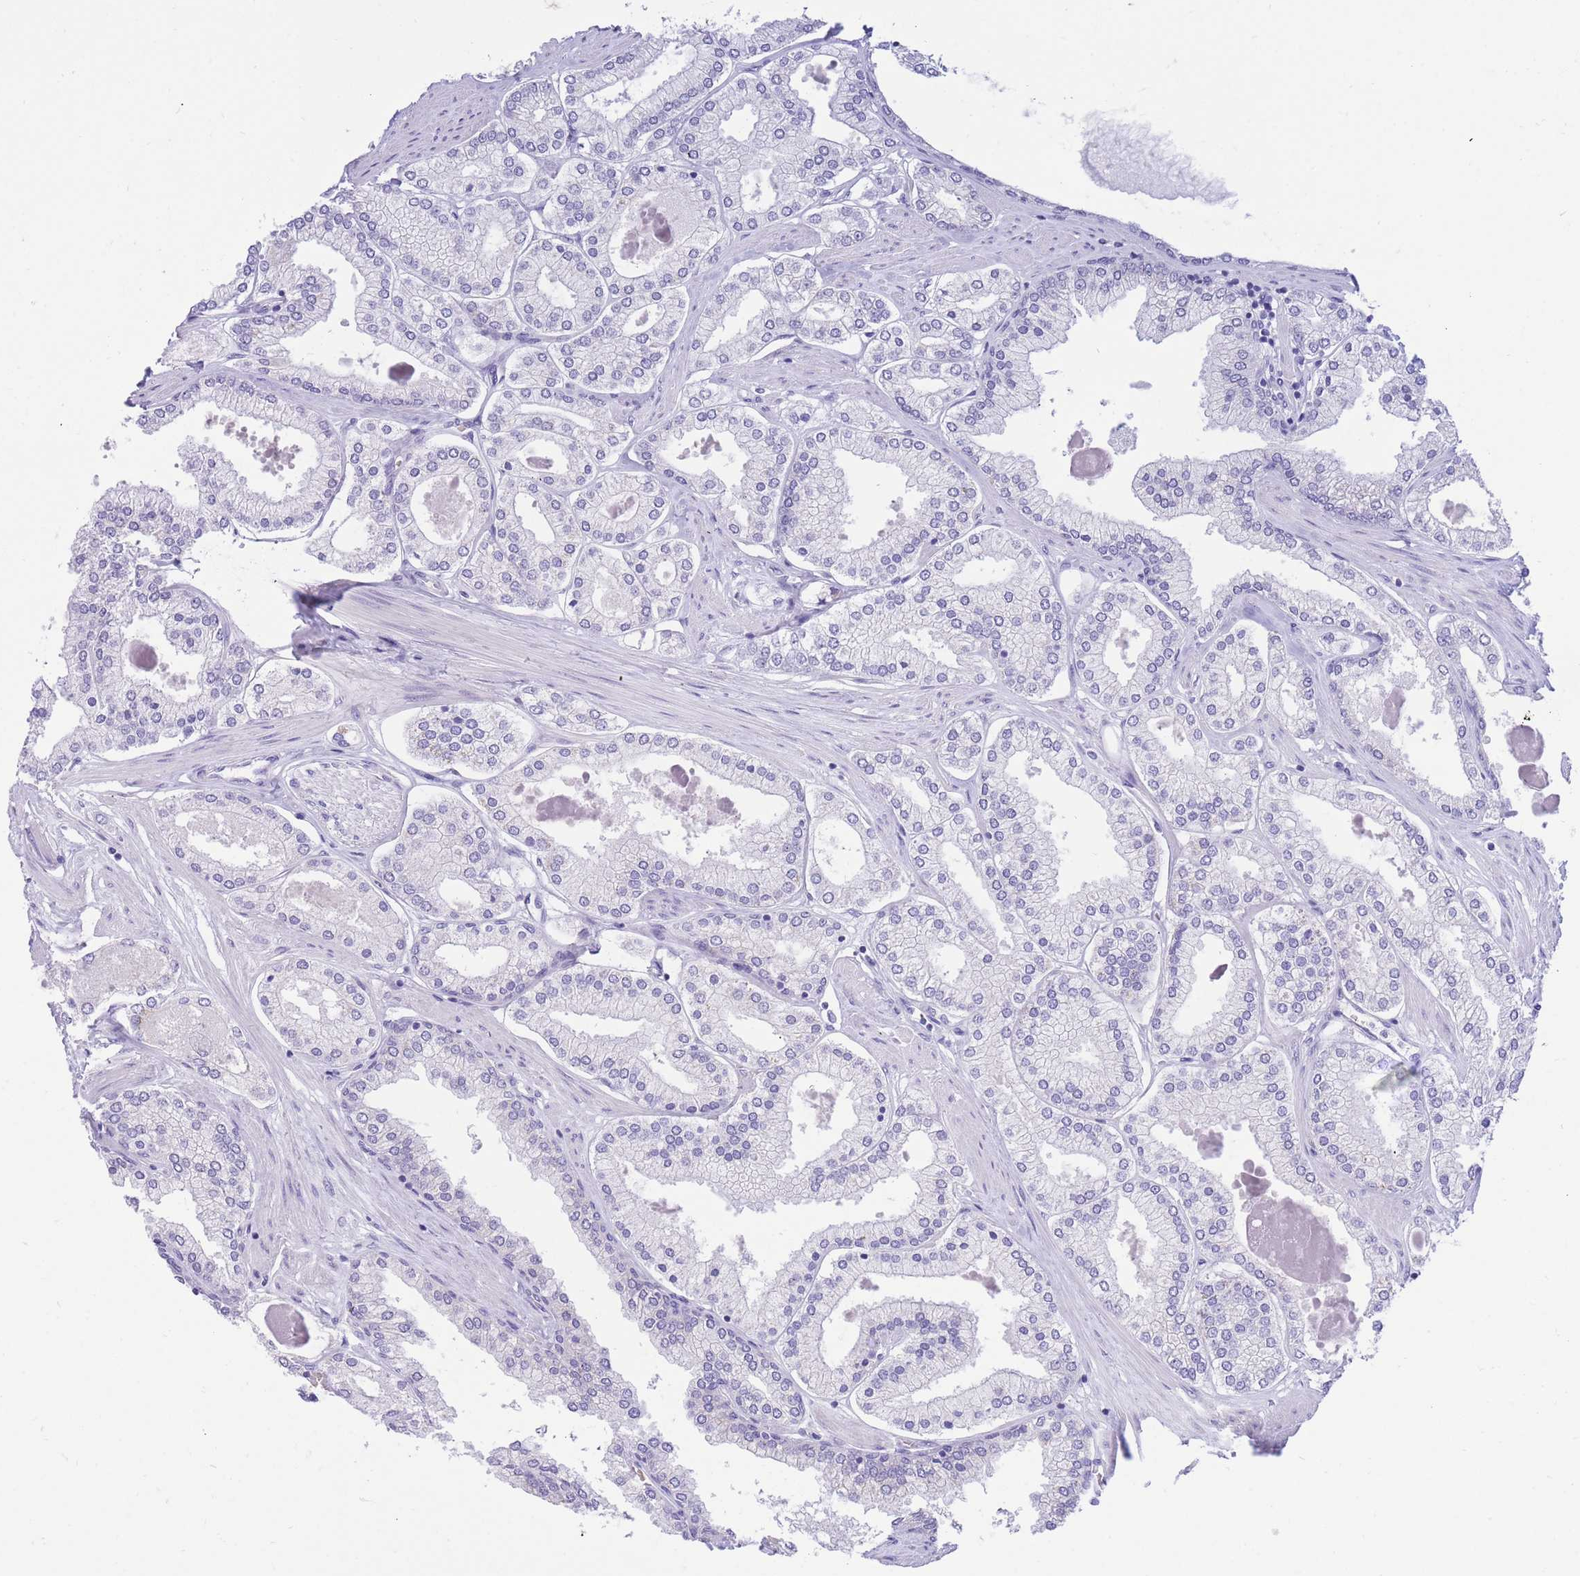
{"staining": {"intensity": "negative", "quantity": "none", "location": "none"}, "tissue": "prostate cancer", "cell_type": "Tumor cells", "image_type": "cancer", "snomed": [{"axis": "morphology", "description": "Adenocarcinoma, Low grade"}, {"axis": "topography", "description": "Prostate"}], "caption": "Immunohistochemistry histopathology image of neoplastic tissue: prostate adenocarcinoma (low-grade) stained with DAB (3,3'-diaminobenzidine) demonstrates no significant protein expression in tumor cells. (DAB (3,3'-diaminobenzidine) immunohistochemistry (IHC), high magnification).", "gene": "SSUH2", "patient": {"sex": "male", "age": 42}}